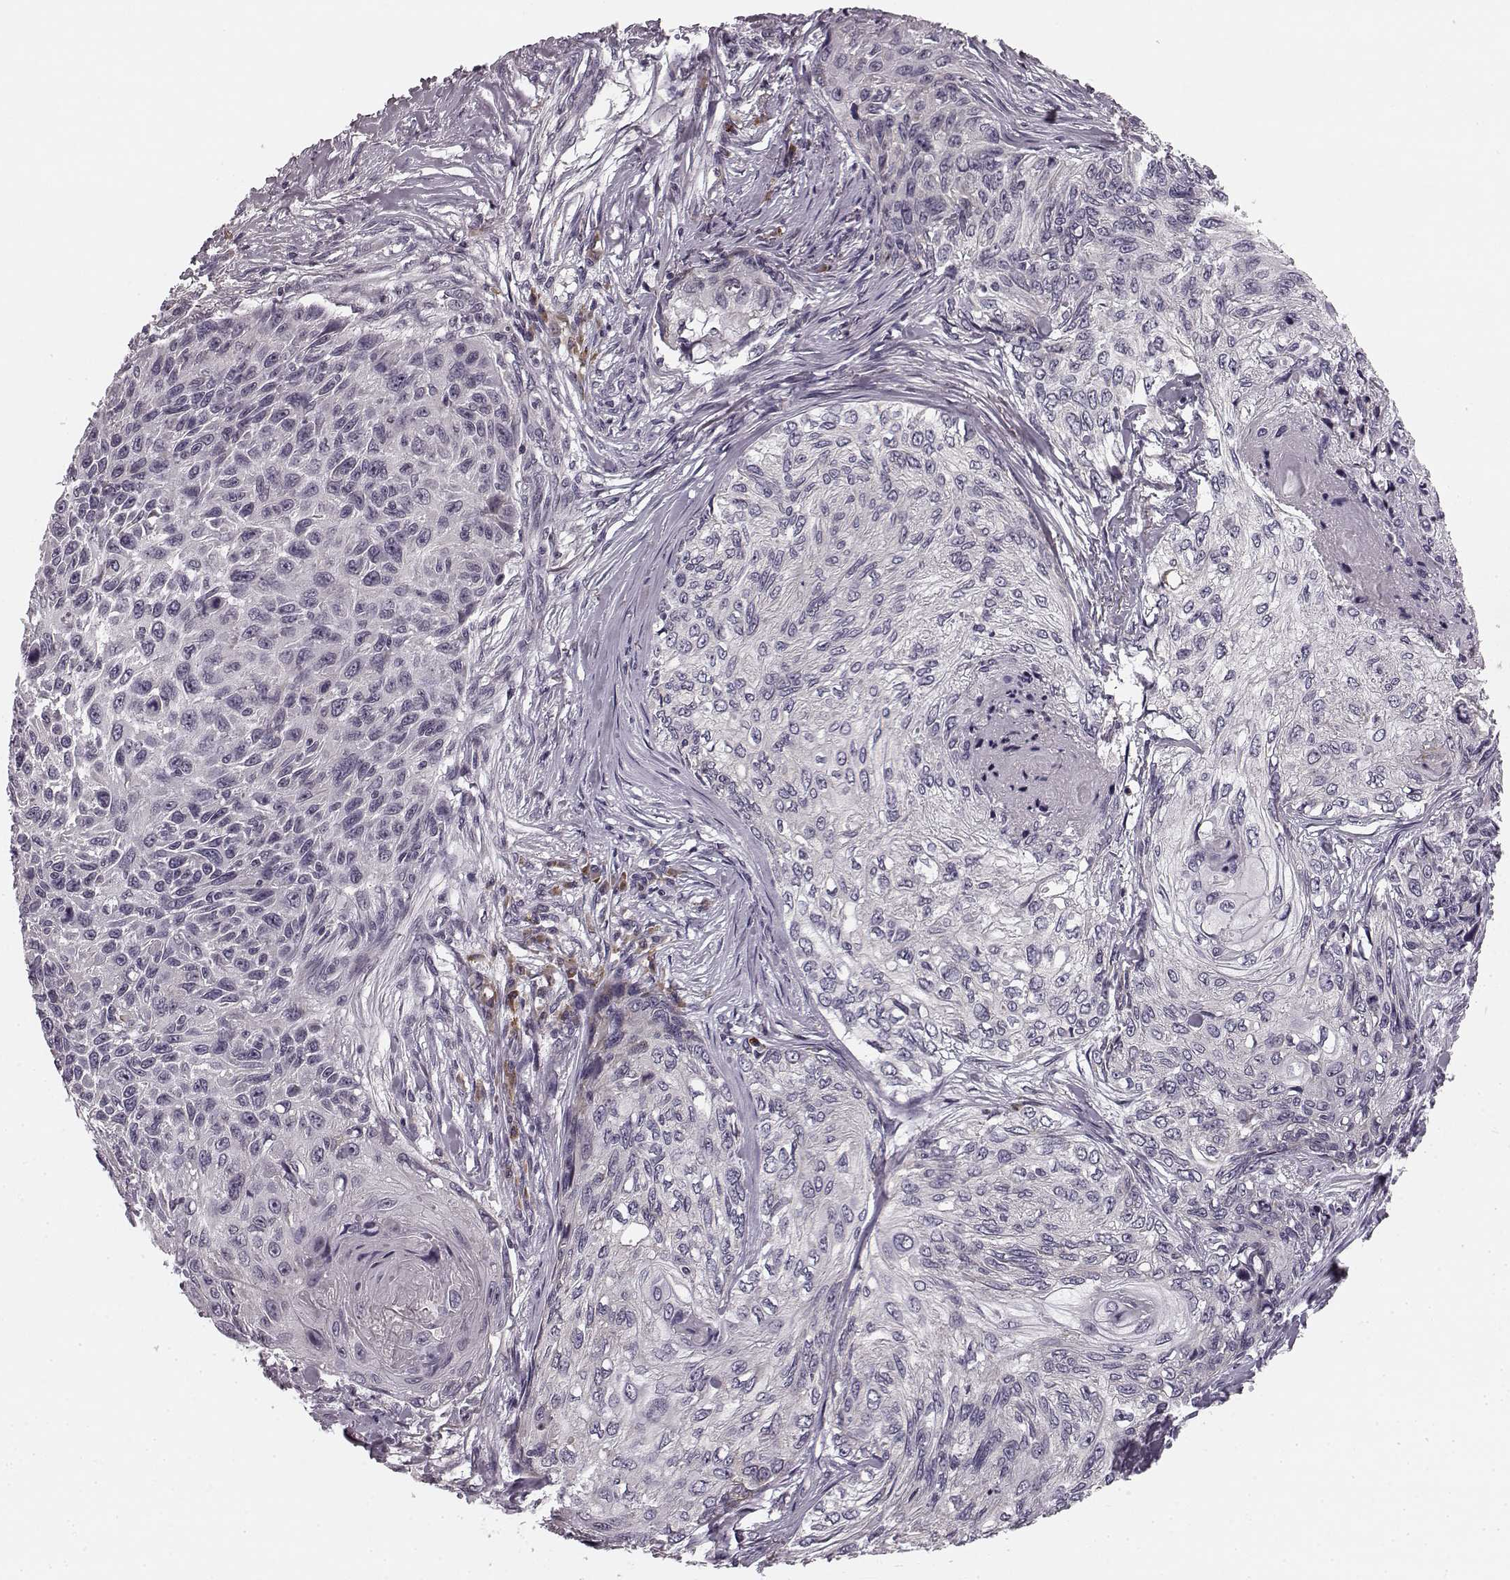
{"staining": {"intensity": "negative", "quantity": "none", "location": "none"}, "tissue": "skin cancer", "cell_type": "Tumor cells", "image_type": "cancer", "snomed": [{"axis": "morphology", "description": "Squamous cell carcinoma, NOS"}, {"axis": "topography", "description": "Skin"}], "caption": "A micrograph of skin cancer (squamous cell carcinoma) stained for a protein demonstrates no brown staining in tumor cells. Brightfield microscopy of IHC stained with DAB (3,3'-diaminobenzidine) (brown) and hematoxylin (blue), captured at high magnification.", "gene": "FAM234B", "patient": {"sex": "male", "age": 92}}